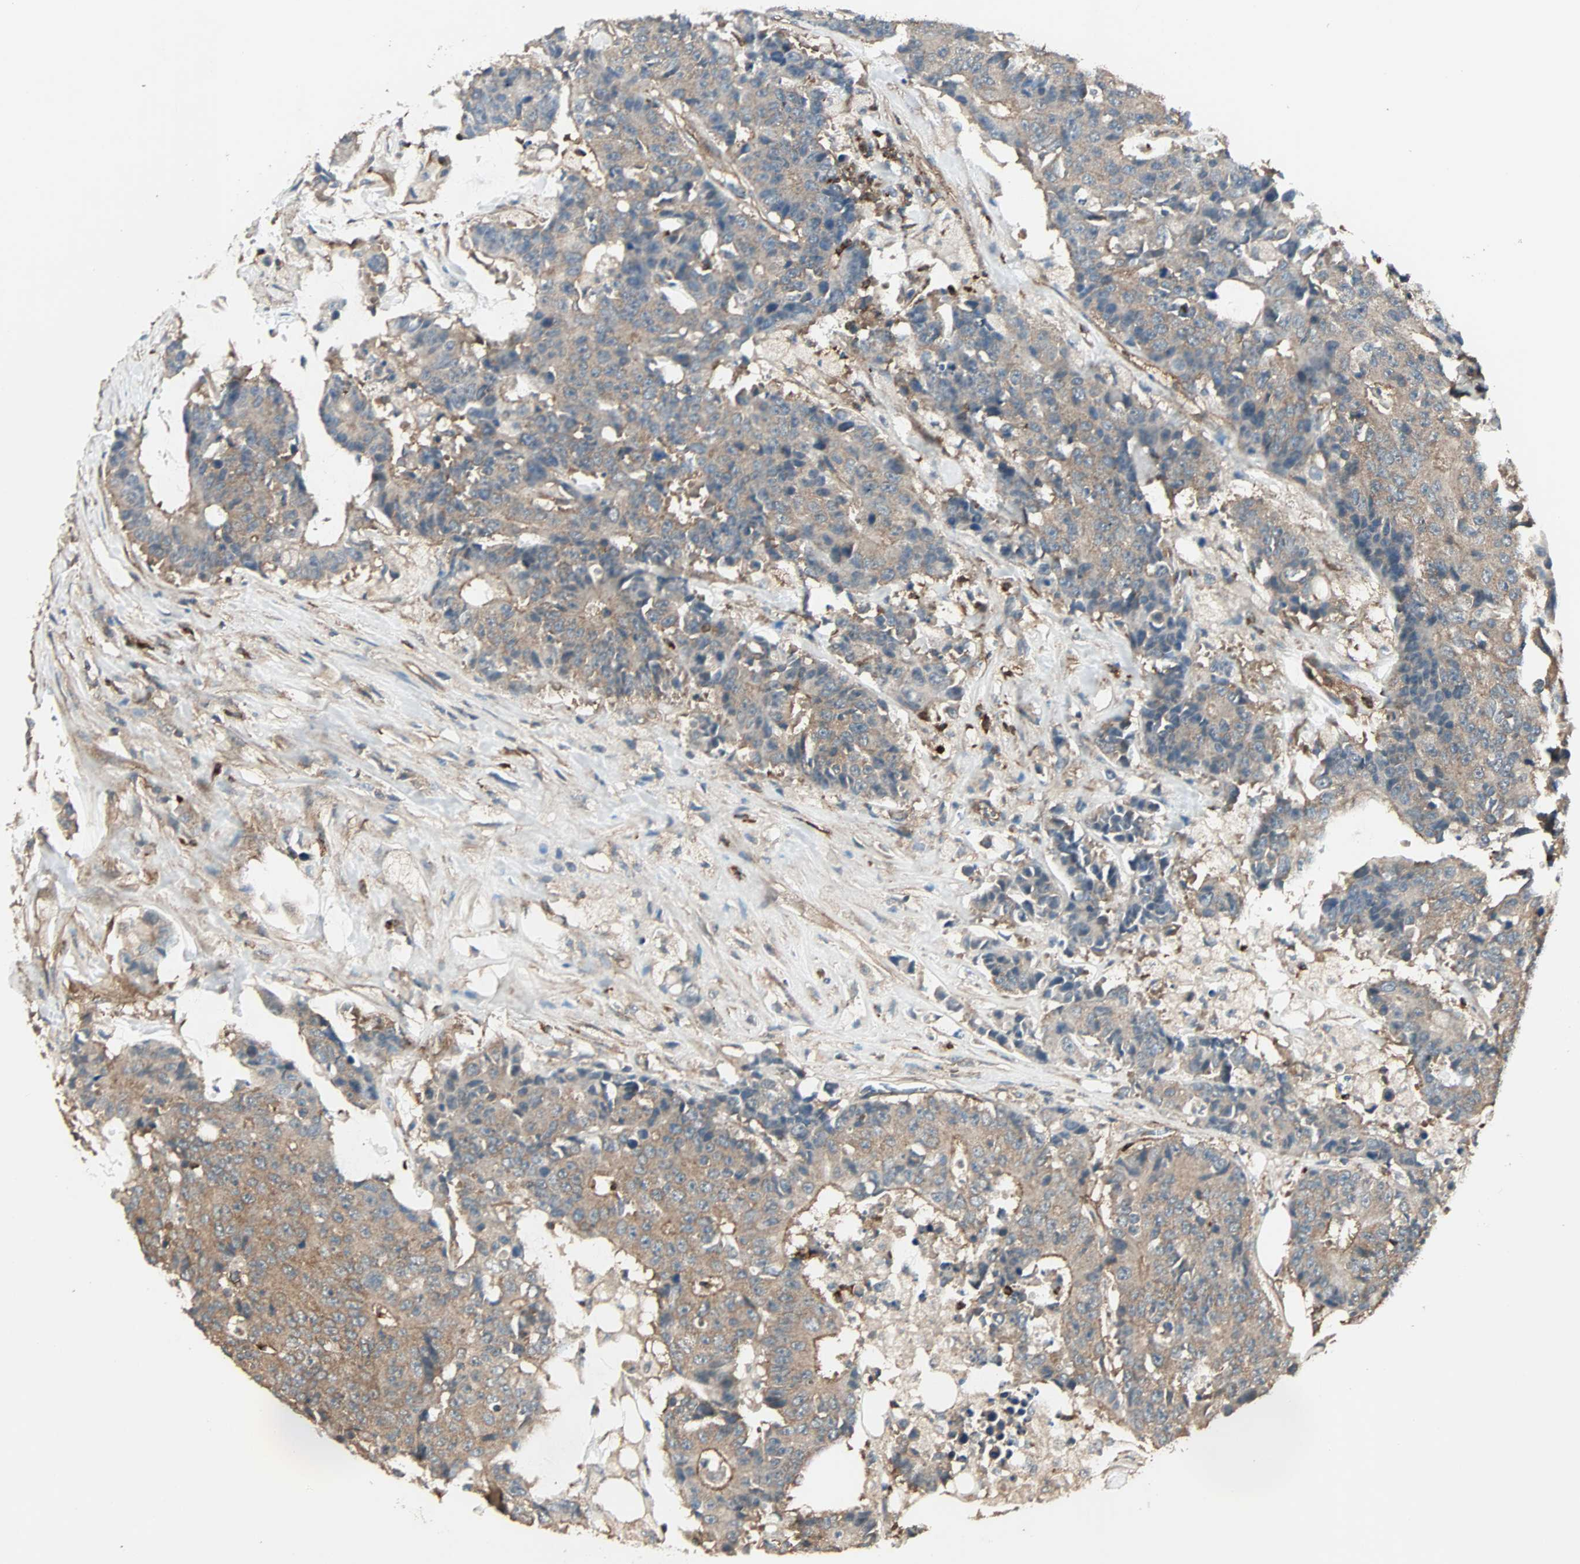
{"staining": {"intensity": "moderate", "quantity": ">75%", "location": "cytoplasmic/membranous"}, "tissue": "colorectal cancer", "cell_type": "Tumor cells", "image_type": "cancer", "snomed": [{"axis": "morphology", "description": "Adenocarcinoma, NOS"}, {"axis": "topography", "description": "Colon"}], "caption": "The histopathology image shows staining of colorectal cancer, revealing moderate cytoplasmic/membranous protein staining (brown color) within tumor cells. (DAB = brown stain, brightfield microscopy at high magnification).", "gene": "GCK", "patient": {"sex": "female", "age": 86}}